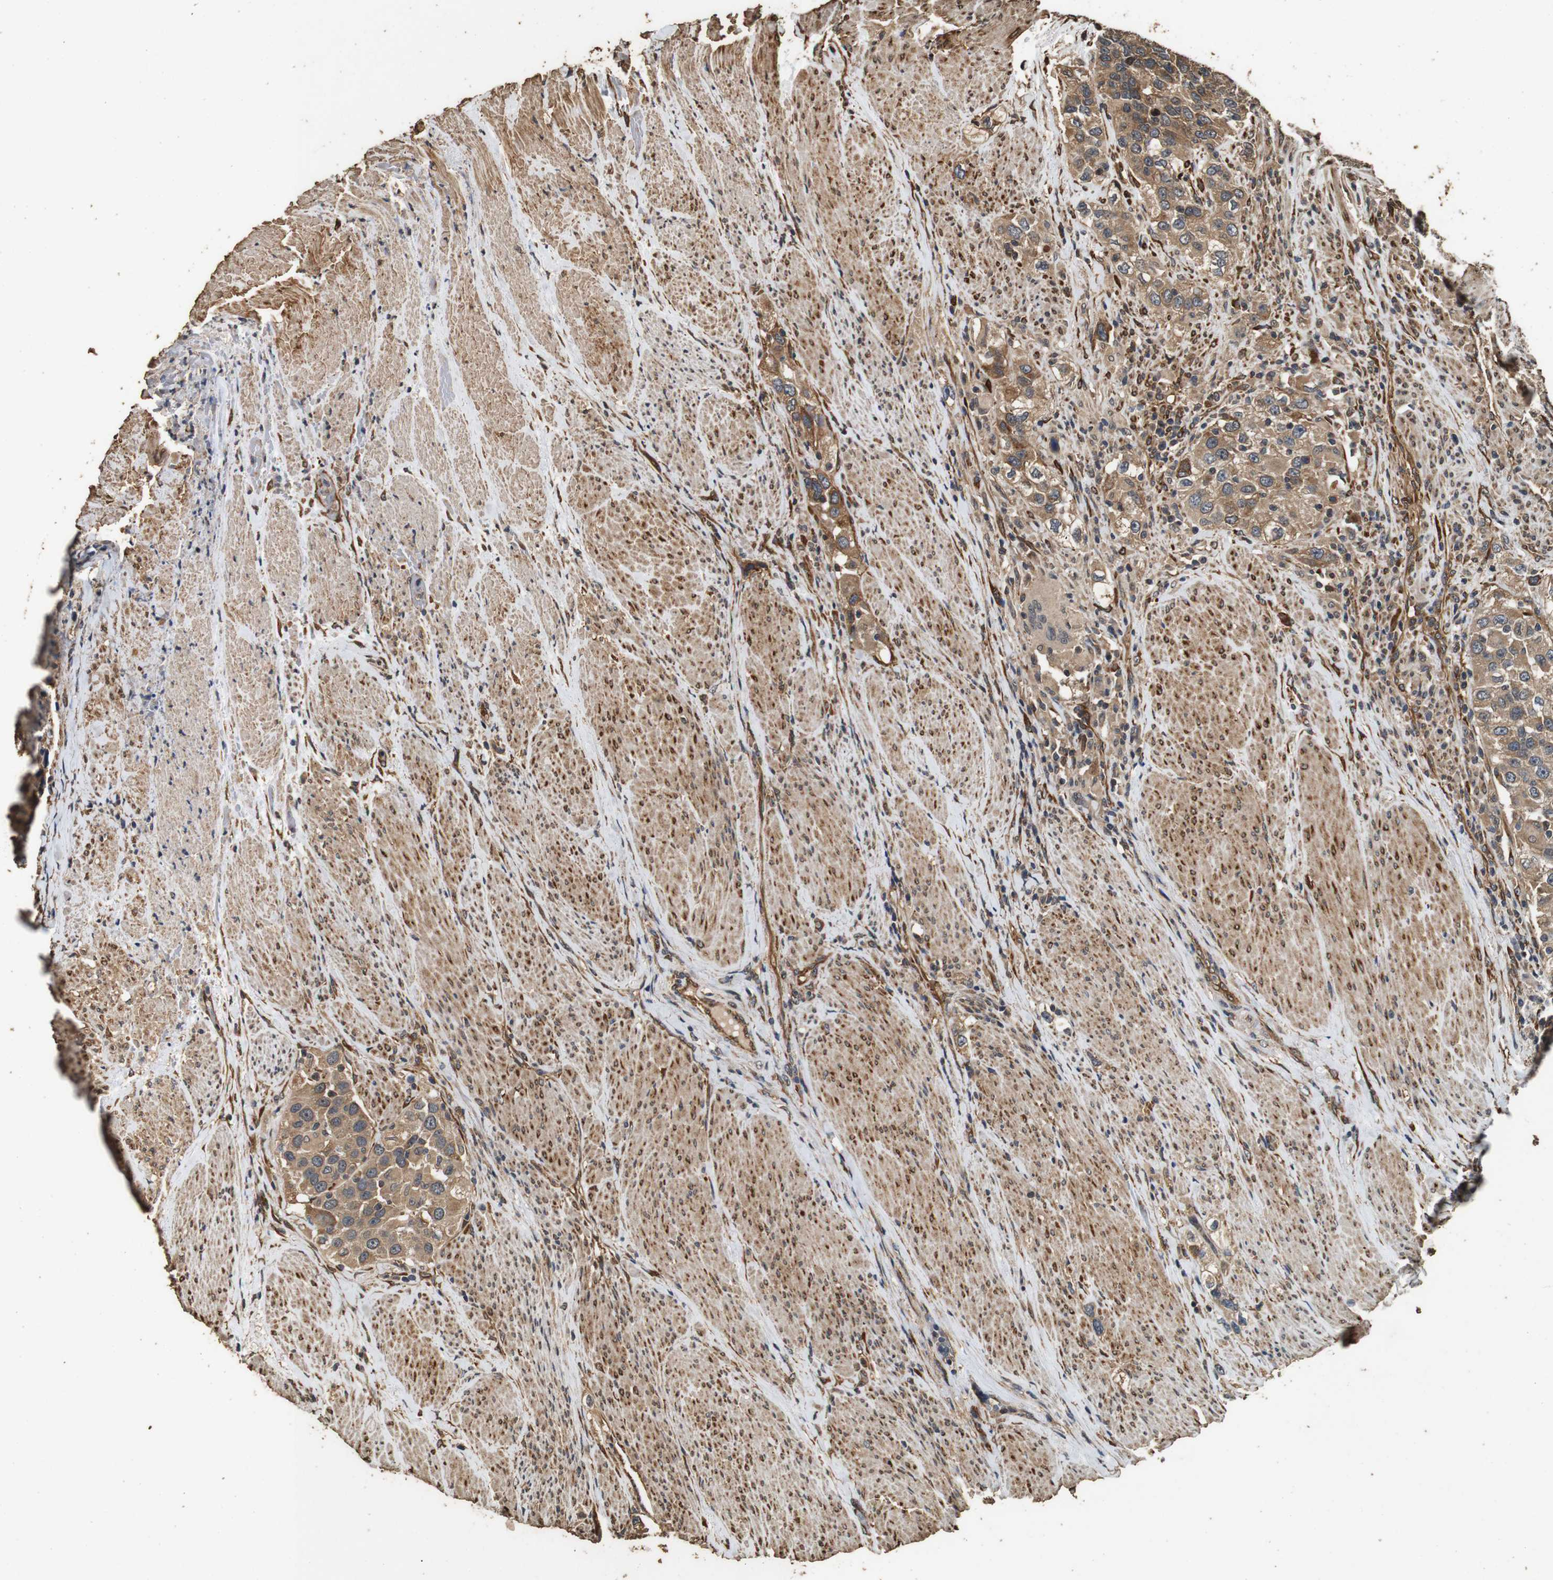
{"staining": {"intensity": "moderate", "quantity": ">75%", "location": "cytoplasmic/membranous"}, "tissue": "urothelial cancer", "cell_type": "Tumor cells", "image_type": "cancer", "snomed": [{"axis": "morphology", "description": "Urothelial carcinoma, High grade"}, {"axis": "topography", "description": "Urinary bladder"}], "caption": "Protein expression analysis of human urothelial carcinoma (high-grade) reveals moderate cytoplasmic/membranous positivity in approximately >75% of tumor cells.", "gene": "CNPY4", "patient": {"sex": "female", "age": 80}}